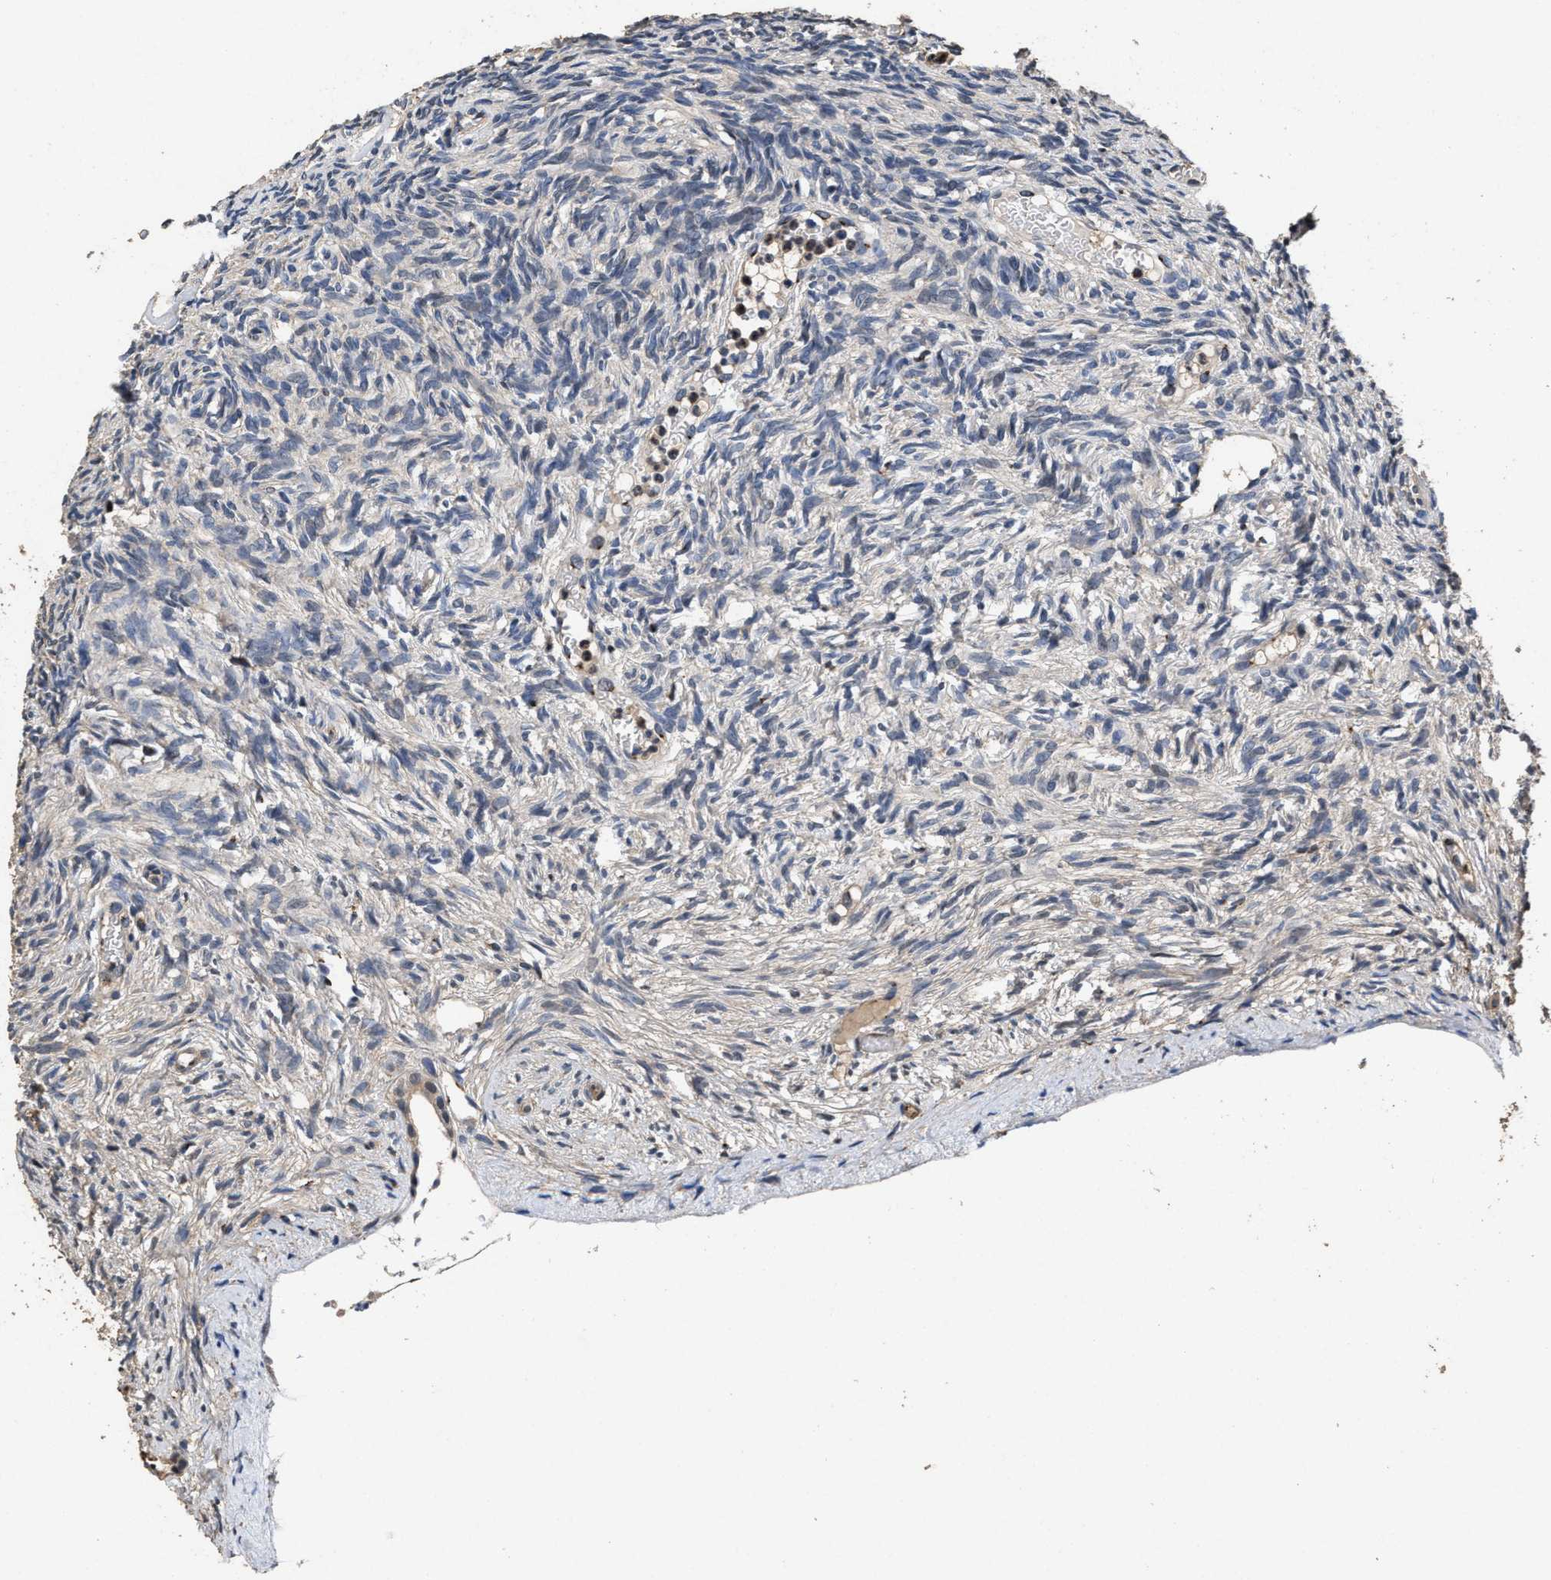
{"staining": {"intensity": "weak", "quantity": ">75%", "location": "cytoplasmic/membranous"}, "tissue": "ovary", "cell_type": "Follicle cells", "image_type": "normal", "snomed": [{"axis": "morphology", "description": "Normal tissue, NOS"}, {"axis": "topography", "description": "Ovary"}], "caption": "Unremarkable ovary demonstrates weak cytoplasmic/membranous positivity in approximately >75% of follicle cells, visualized by immunohistochemistry. The staining was performed using DAB (3,3'-diaminobenzidine), with brown indicating positive protein expression. Nuclei are stained blue with hematoxylin.", "gene": "TPST2", "patient": {"sex": "female", "age": 33}}